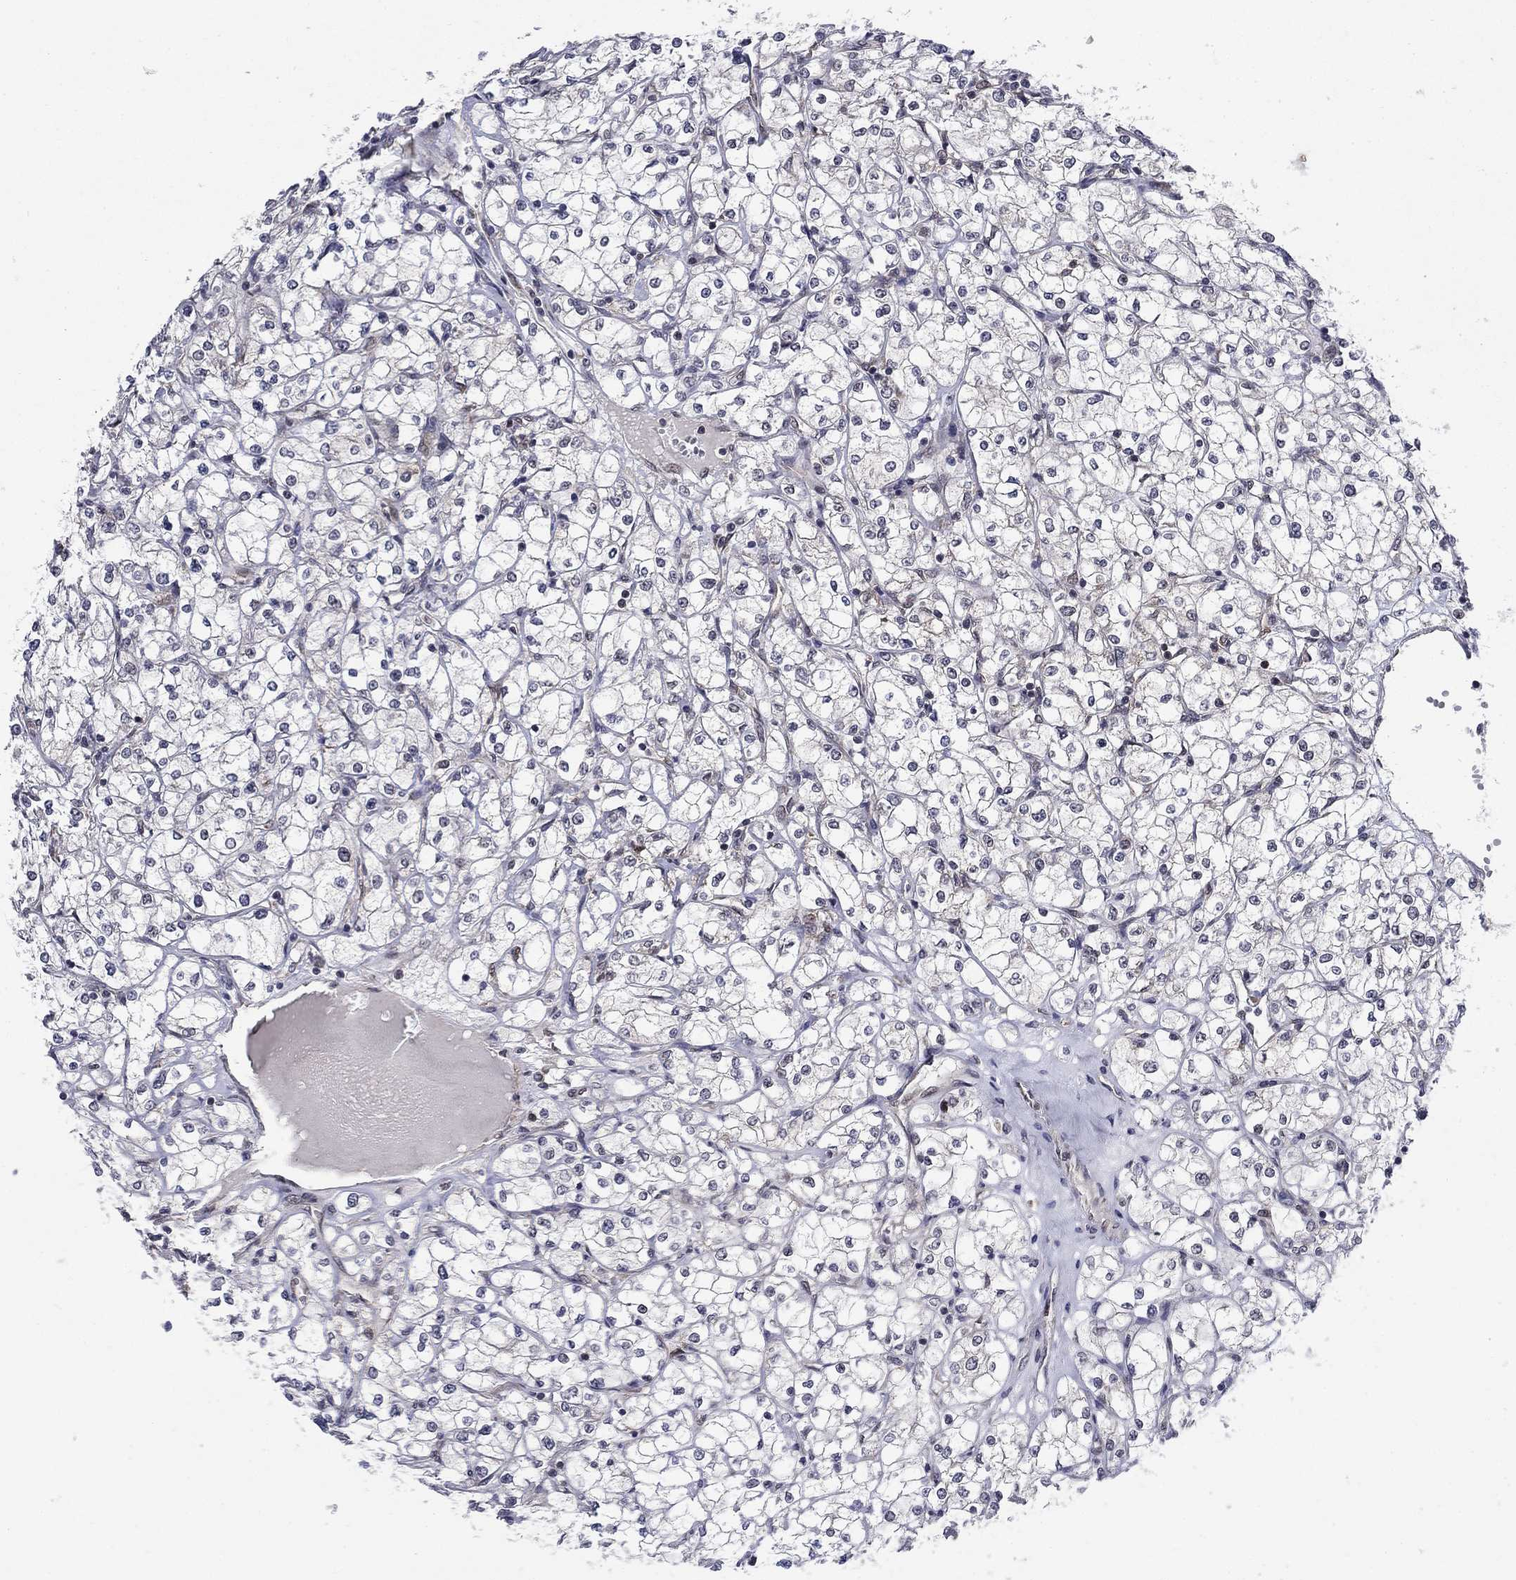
{"staining": {"intensity": "negative", "quantity": "none", "location": "none"}, "tissue": "renal cancer", "cell_type": "Tumor cells", "image_type": "cancer", "snomed": [{"axis": "morphology", "description": "Adenocarcinoma, NOS"}, {"axis": "topography", "description": "Kidney"}], "caption": "A photomicrograph of renal cancer stained for a protein demonstrates no brown staining in tumor cells.", "gene": "DNAJA1", "patient": {"sex": "male", "age": 67}}